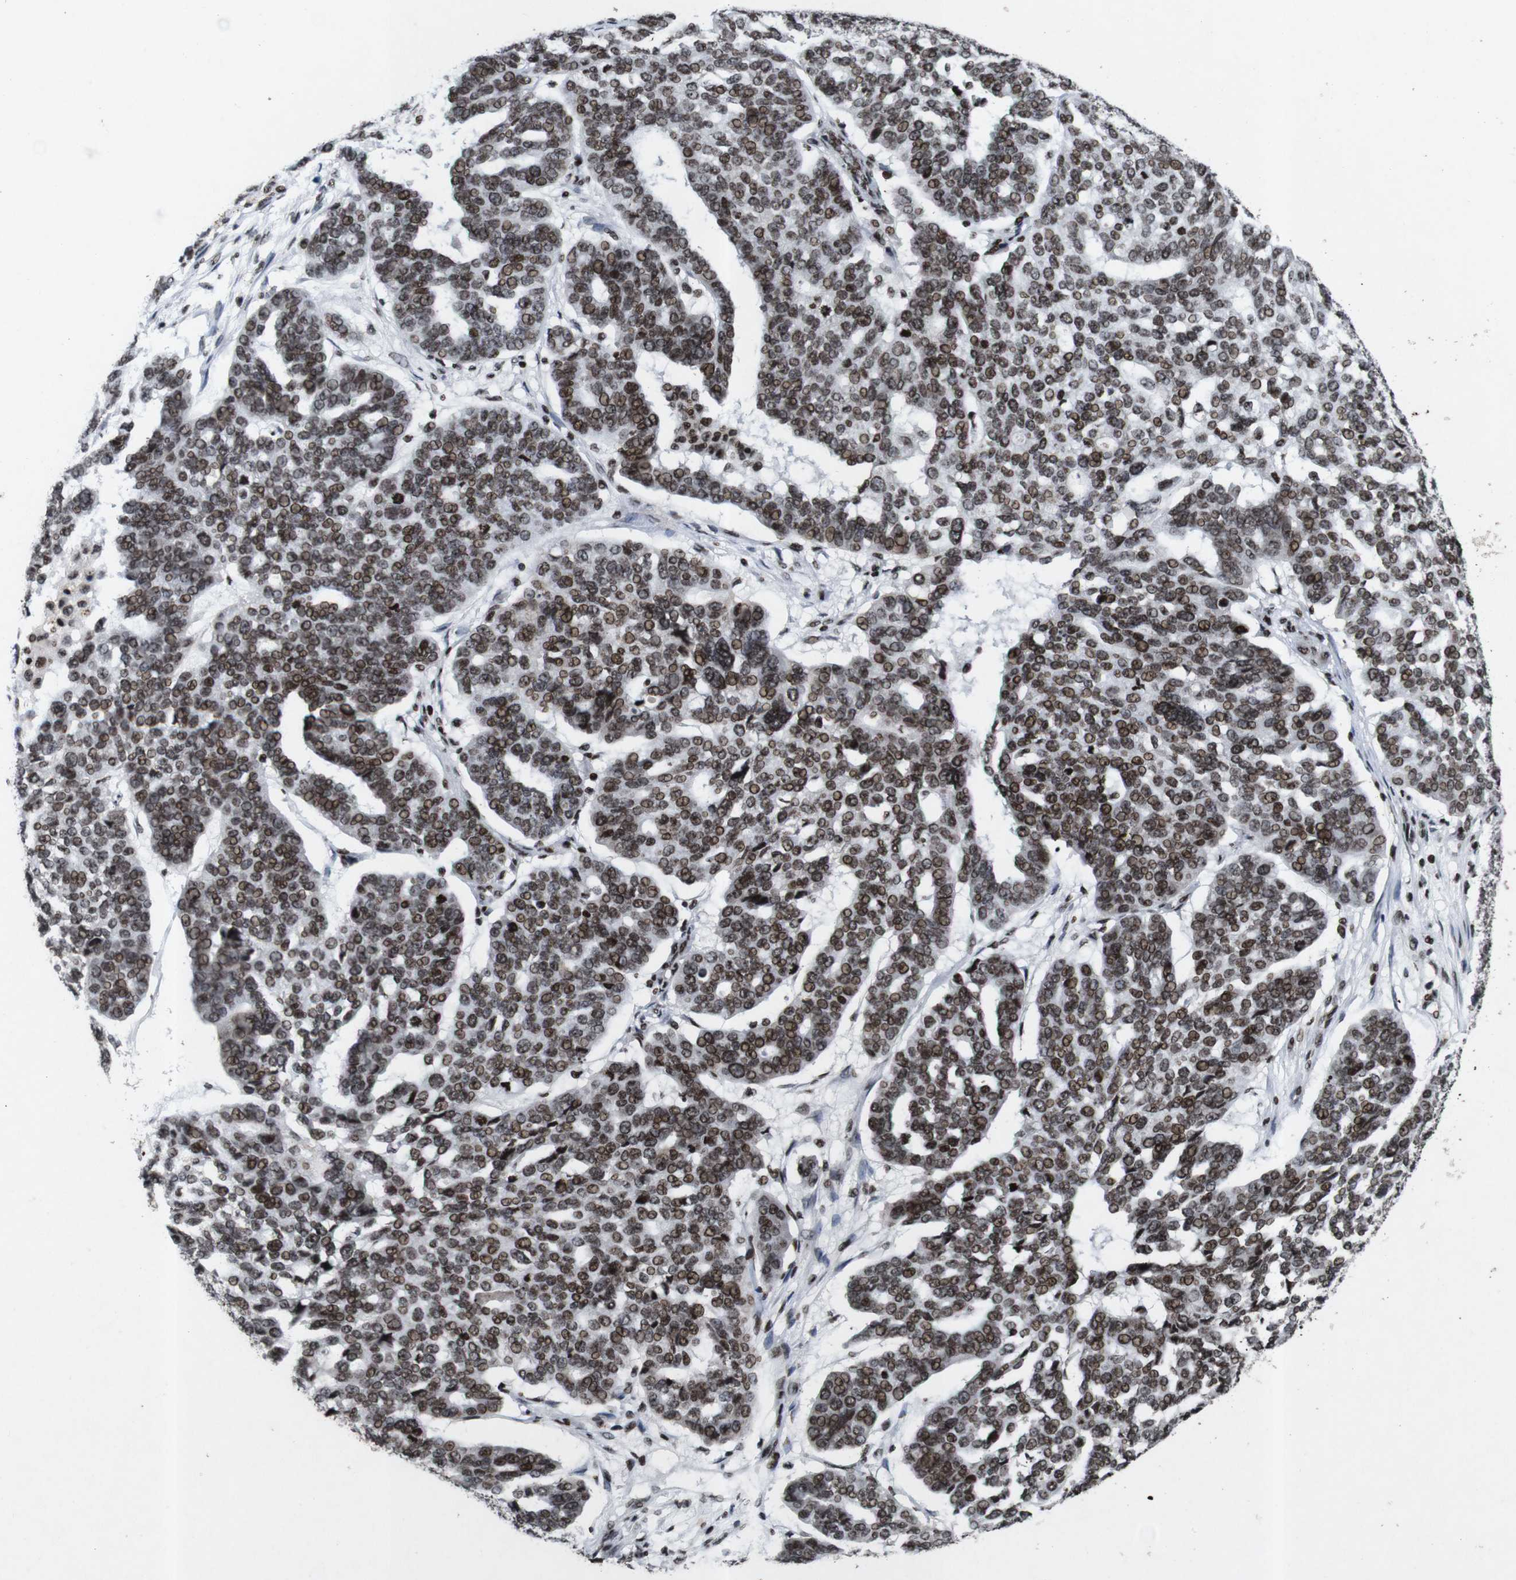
{"staining": {"intensity": "moderate", "quantity": ">75%", "location": "nuclear"}, "tissue": "ovarian cancer", "cell_type": "Tumor cells", "image_type": "cancer", "snomed": [{"axis": "morphology", "description": "Cystadenocarcinoma, serous, NOS"}, {"axis": "topography", "description": "Ovary"}], "caption": "Immunohistochemical staining of ovarian cancer (serous cystadenocarcinoma) exhibits medium levels of moderate nuclear positivity in approximately >75% of tumor cells.", "gene": "MAGEH1", "patient": {"sex": "female", "age": 59}}